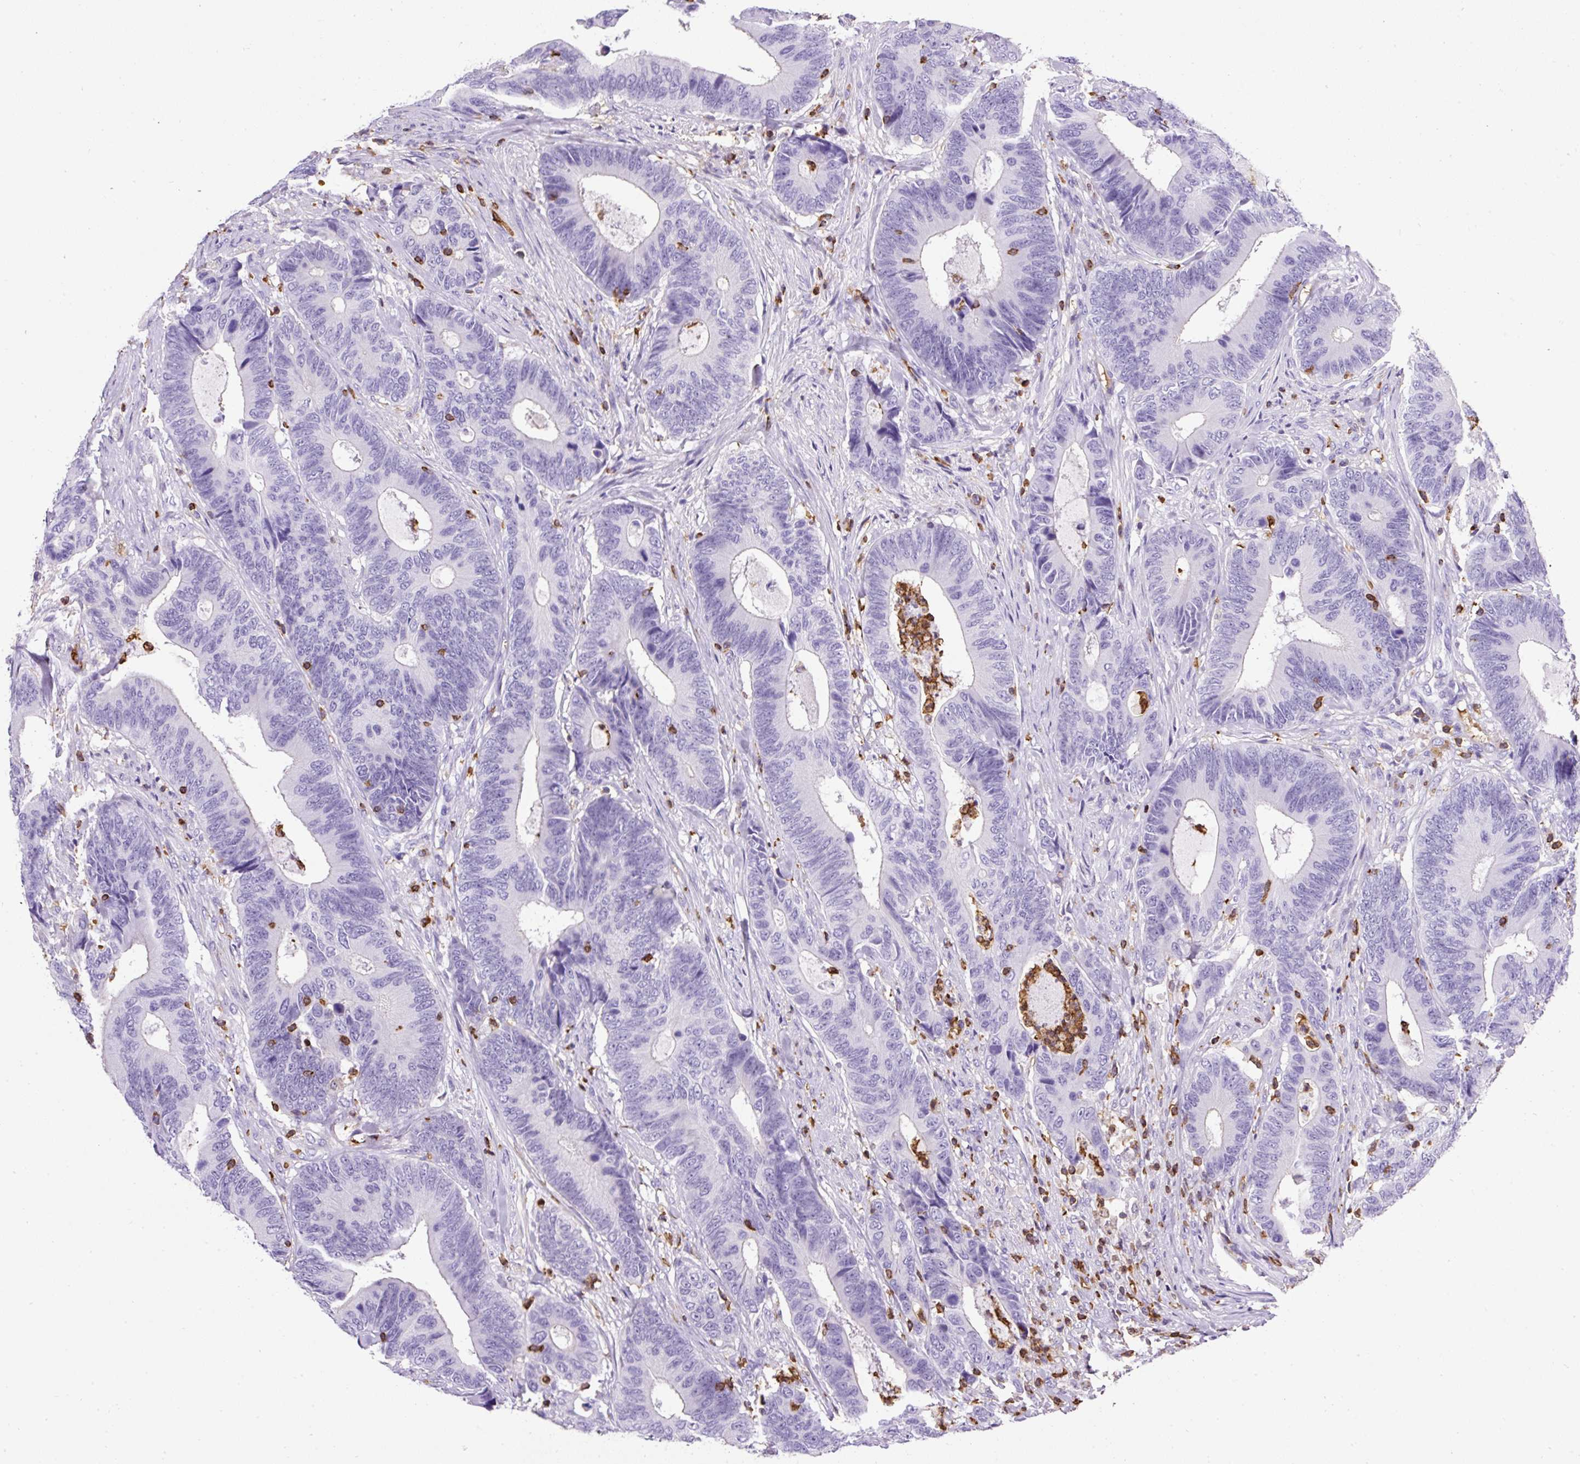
{"staining": {"intensity": "negative", "quantity": "none", "location": "none"}, "tissue": "colorectal cancer", "cell_type": "Tumor cells", "image_type": "cancer", "snomed": [{"axis": "morphology", "description": "Adenocarcinoma, NOS"}, {"axis": "topography", "description": "Colon"}], "caption": "This is an IHC histopathology image of human colorectal adenocarcinoma. There is no positivity in tumor cells.", "gene": "FAM228B", "patient": {"sex": "male", "age": 87}}